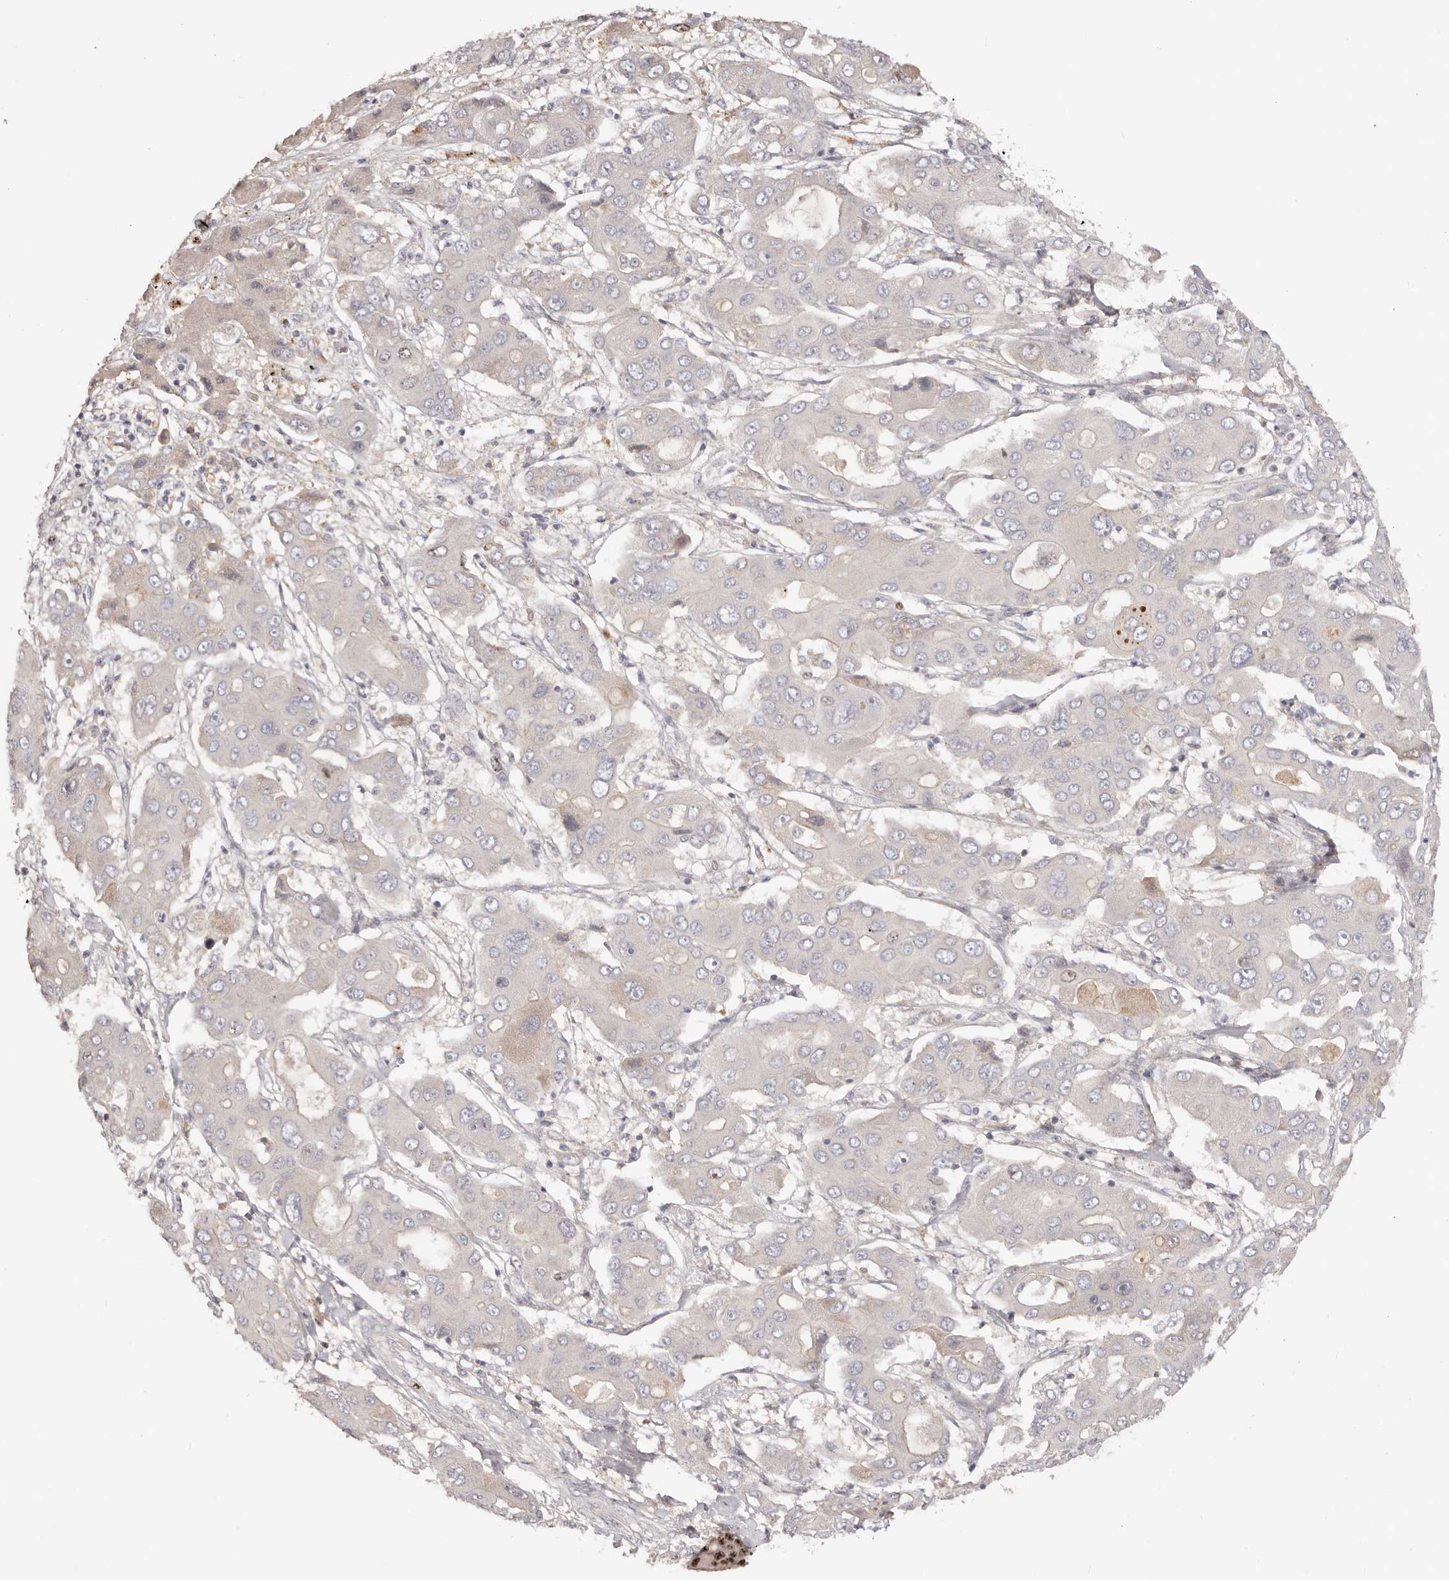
{"staining": {"intensity": "negative", "quantity": "none", "location": "none"}, "tissue": "liver cancer", "cell_type": "Tumor cells", "image_type": "cancer", "snomed": [{"axis": "morphology", "description": "Cholangiocarcinoma"}, {"axis": "topography", "description": "Liver"}], "caption": "DAB (3,3'-diaminobenzidine) immunohistochemical staining of liver cholangiocarcinoma shows no significant expression in tumor cells.", "gene": "CCDC190", "patient": {"sex": "male", "age": 67}}